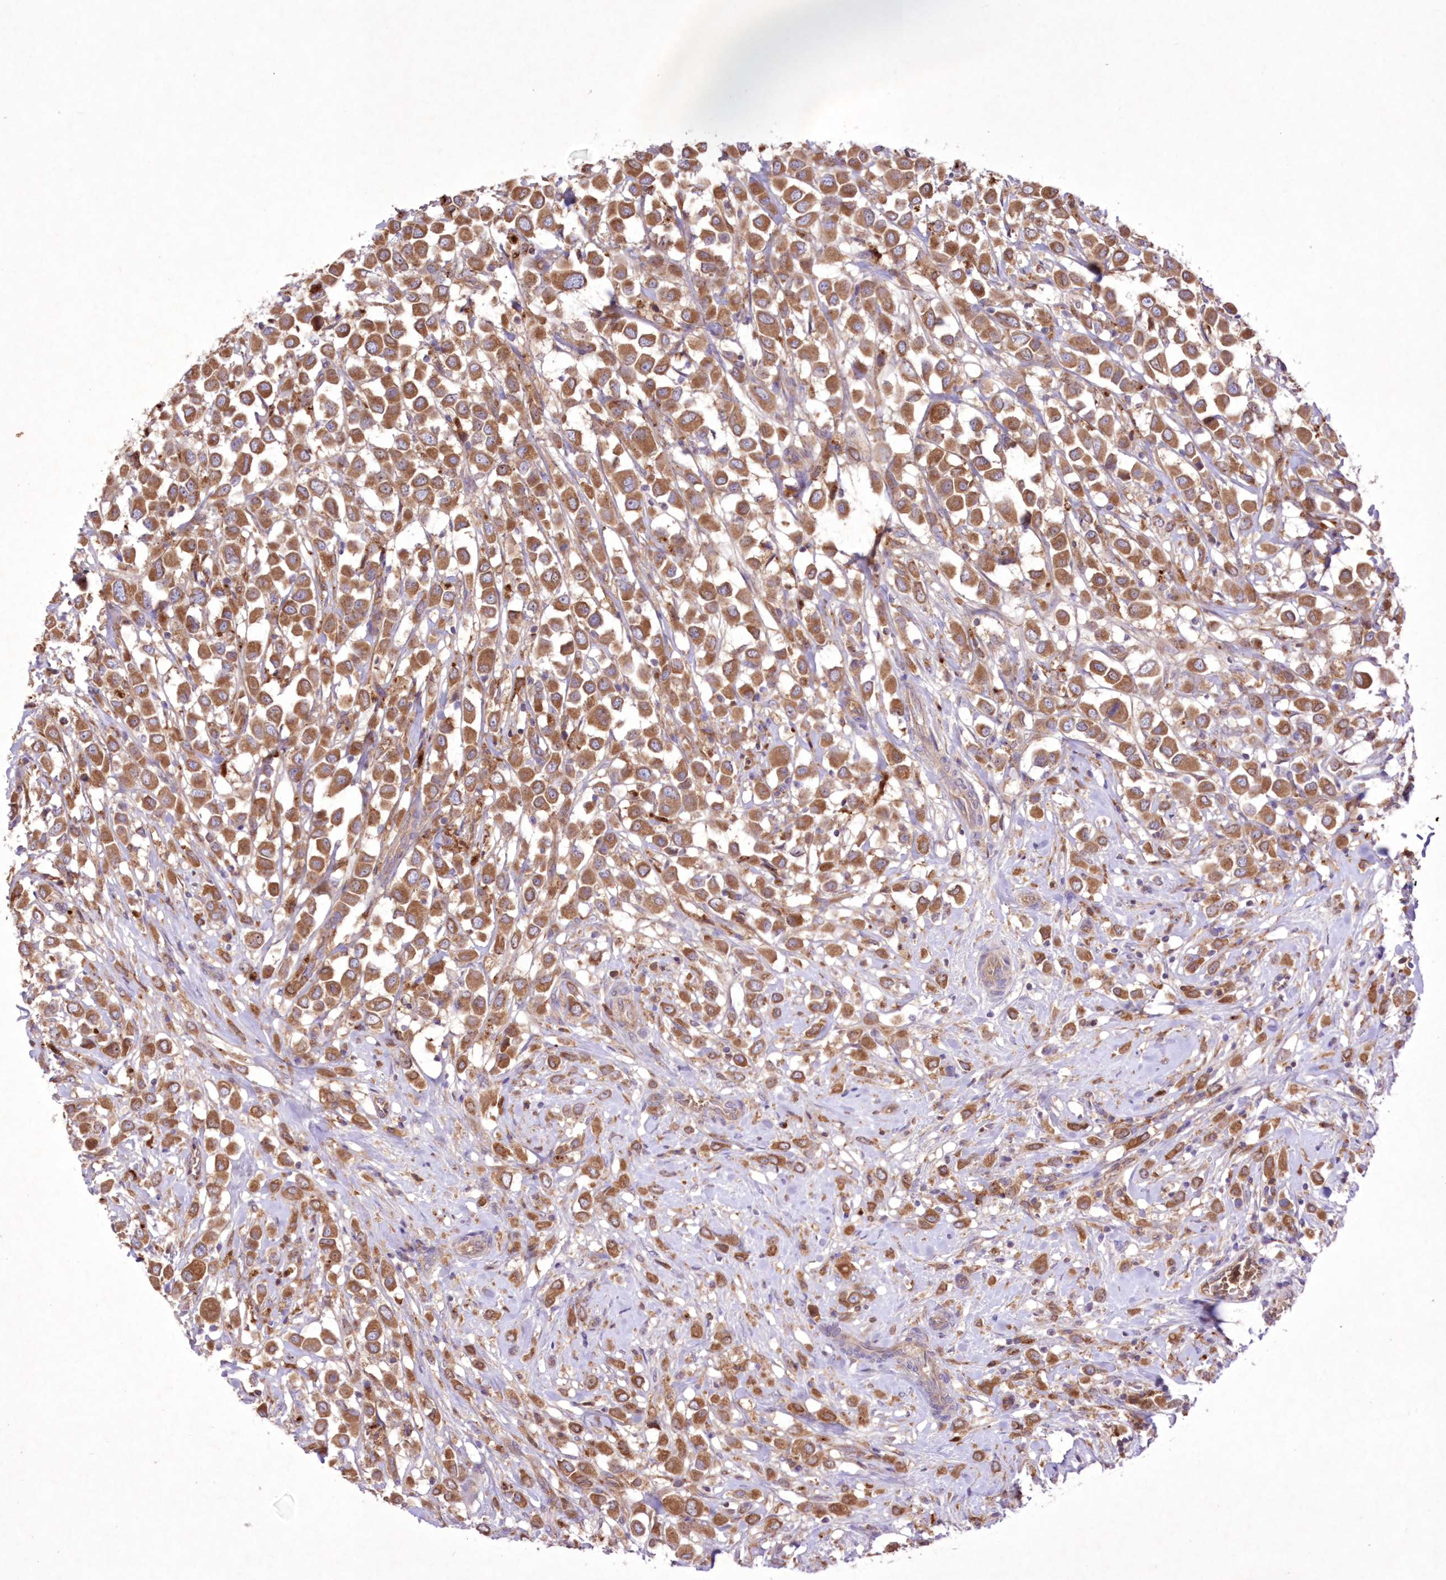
{"staining": {"intensity": "moderate", "quantity": ">75%", "location": "cytoplasmic/membranous"}, "tissue": "breast cancer", "cell_type": "Tumor cells", "image_type": "cancer", "snomed": [{"axis": "morphology", "description": "Duct carcinoma"}, {"axis": "topography", "description": "Breast"}], "caption": "Protein staining reveals moderate cytoplasmic/membranous positivity in about >75% of tumor cells in breast infiltrating ductal carcinoma.", "gene": "FCHO2", "patient": {"sex": "female", "age": 61}}